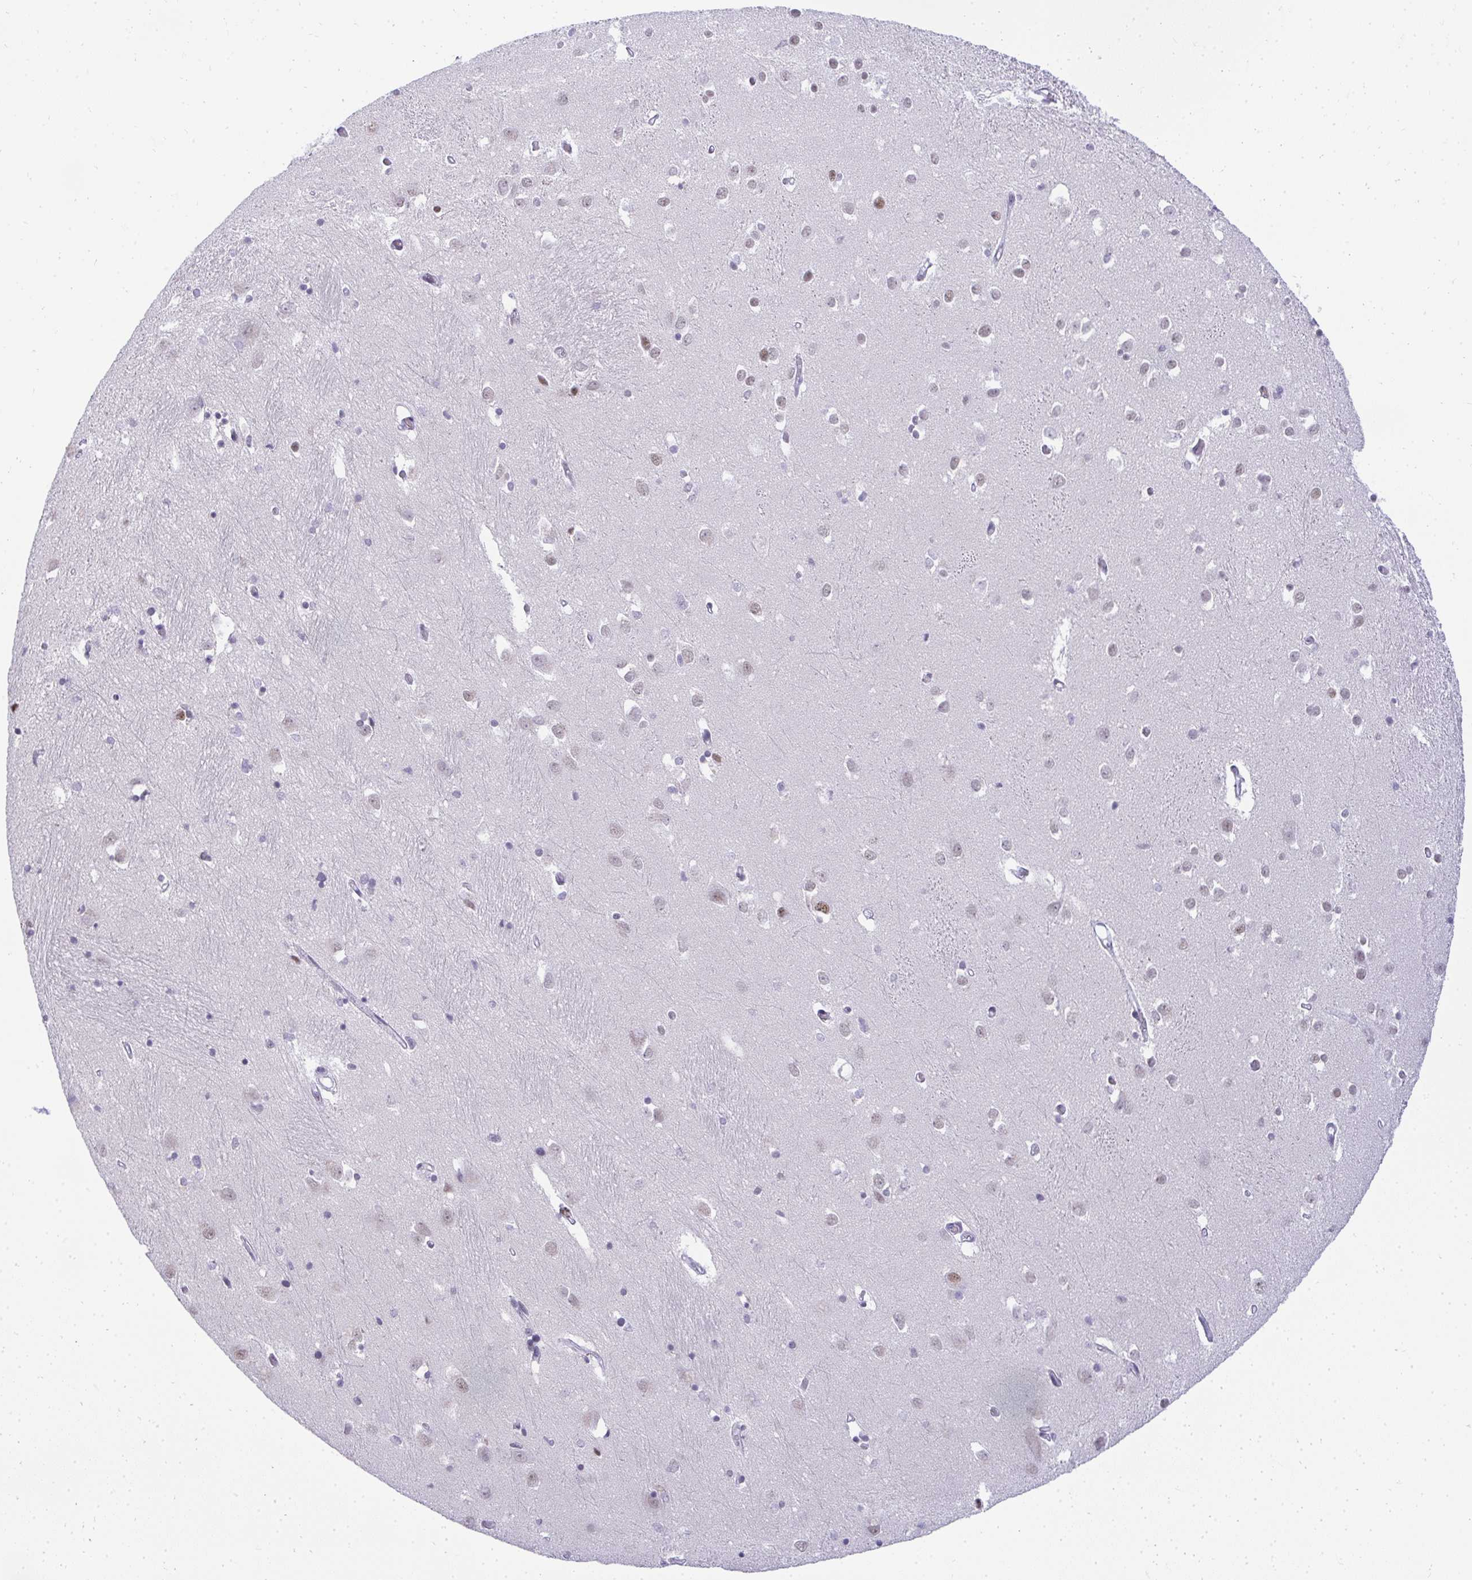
{"staining": {"intensity": "negative", "quantity": "none", "location": "none"}, "tissue": "caudate", "cell_type": "Glial cells", "image_type": "normal", "snomed": [{"axis": "morphology", "description": "Normal tissue, NOS"}, {"axis": "topography", "description": "Lateral ventricle wall"}, {"axis": "topography", "description": "Hippocampus"}], "caption": "High power microscopy image of an immunohistochemistry (IHC) photomicrograph of benign caudate, revealing no significant staining in glial cells.", "gene": "PLA2G1B", "patient": {"sex": "female", "age": 63}}